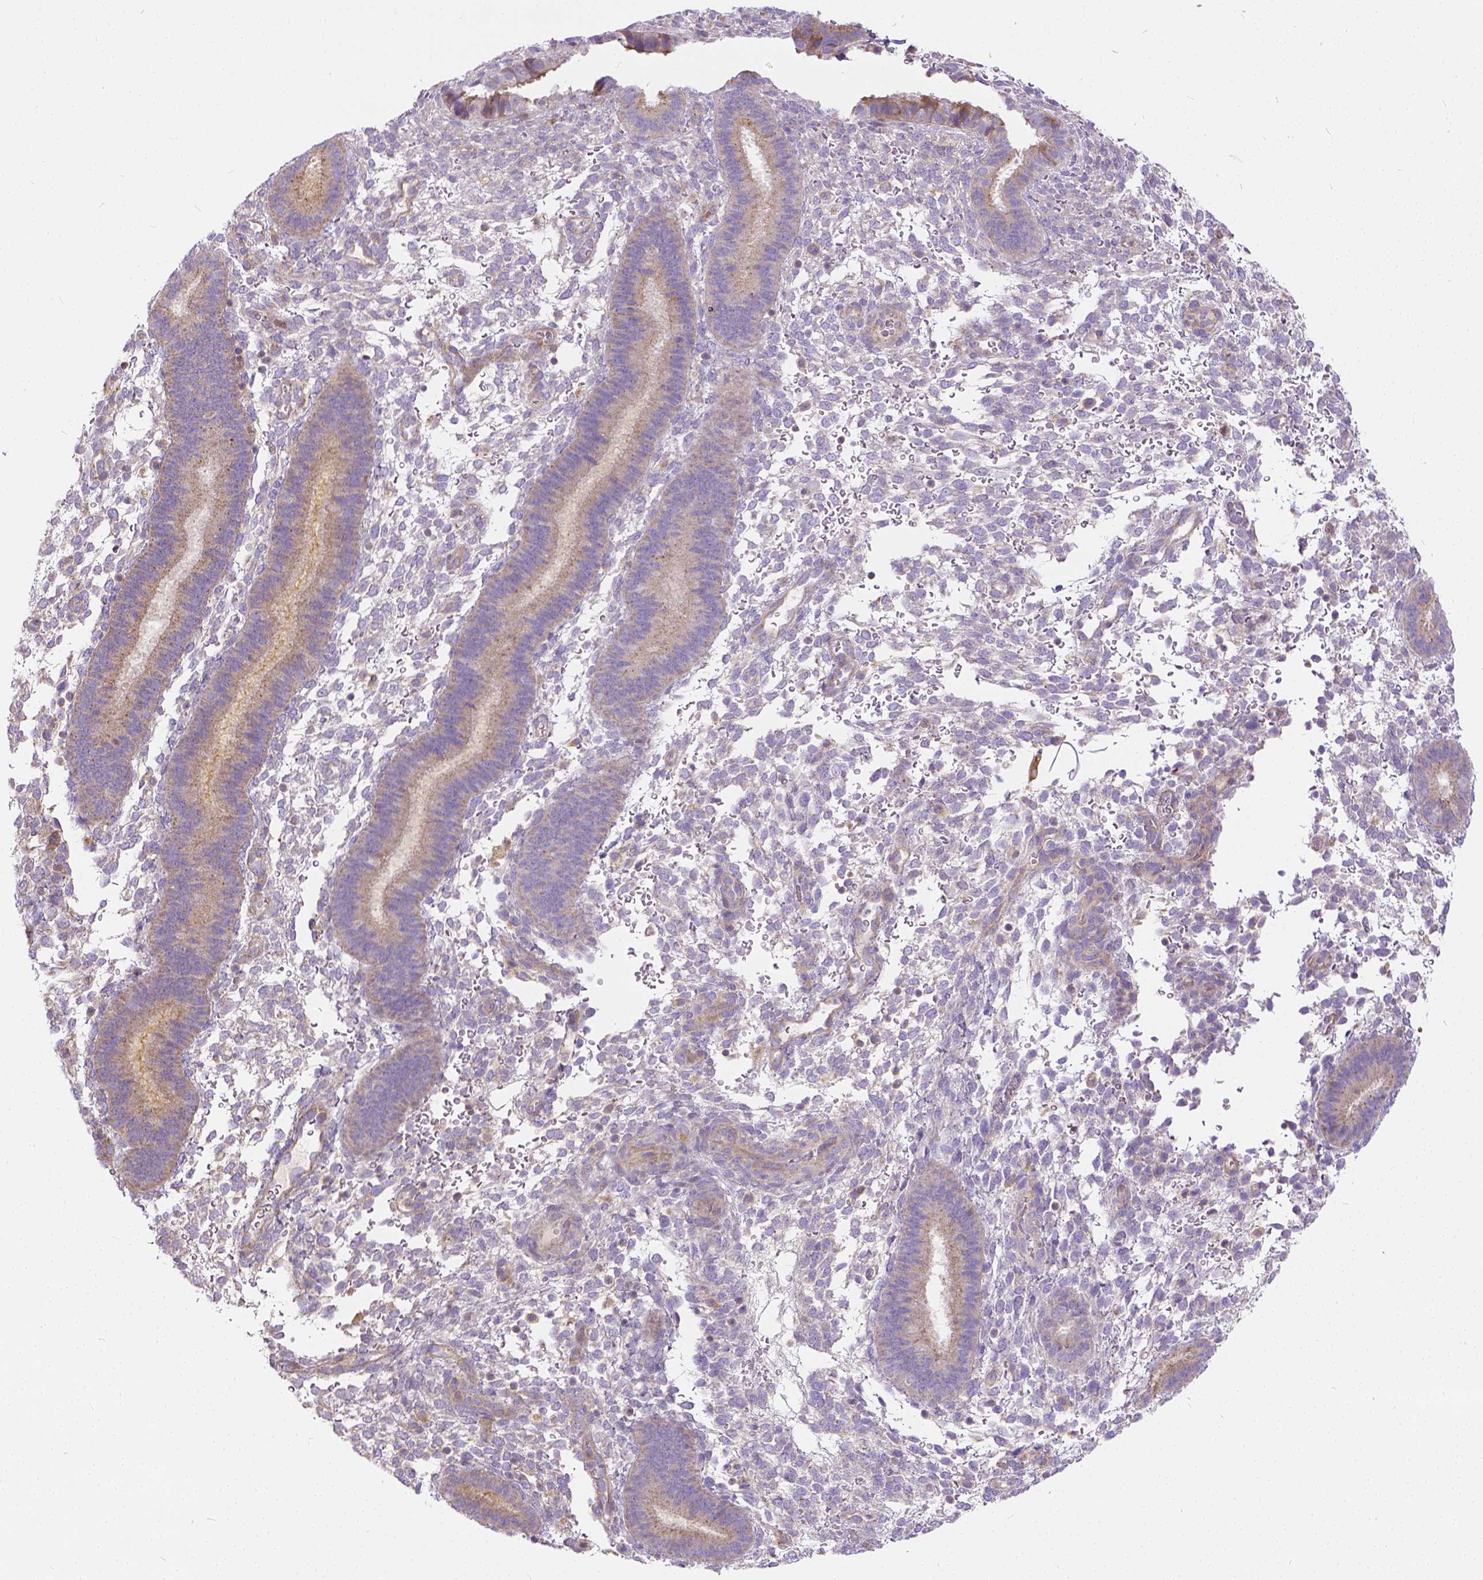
{"staining": {"intensity": "negative", "quantity": "none", "location": "none"}, "tissue": "endometrium", "cell_type": "Cells in endometrial stroma", "image_type": "normal", "snomed": [{"axis": "morphology", "description": "Normal tissue, NOS"}, {"axis": "topography", "description": "Endometrium"}], "caption": "Immunohistochemistry micrograph of unremarkable endometrium: endometrium stained with DAB (3,3'-diaminobenzidine) exhibits no significant protein expression in cells in endometrial stroma. The staining was performed using DAB to visualize the protein expression in brown, while the nuclei were stained in blue with hematoxylin (Magnification: 20x).", "gene": "CADM4", "patient": {"sex": "female", "age": 39}}